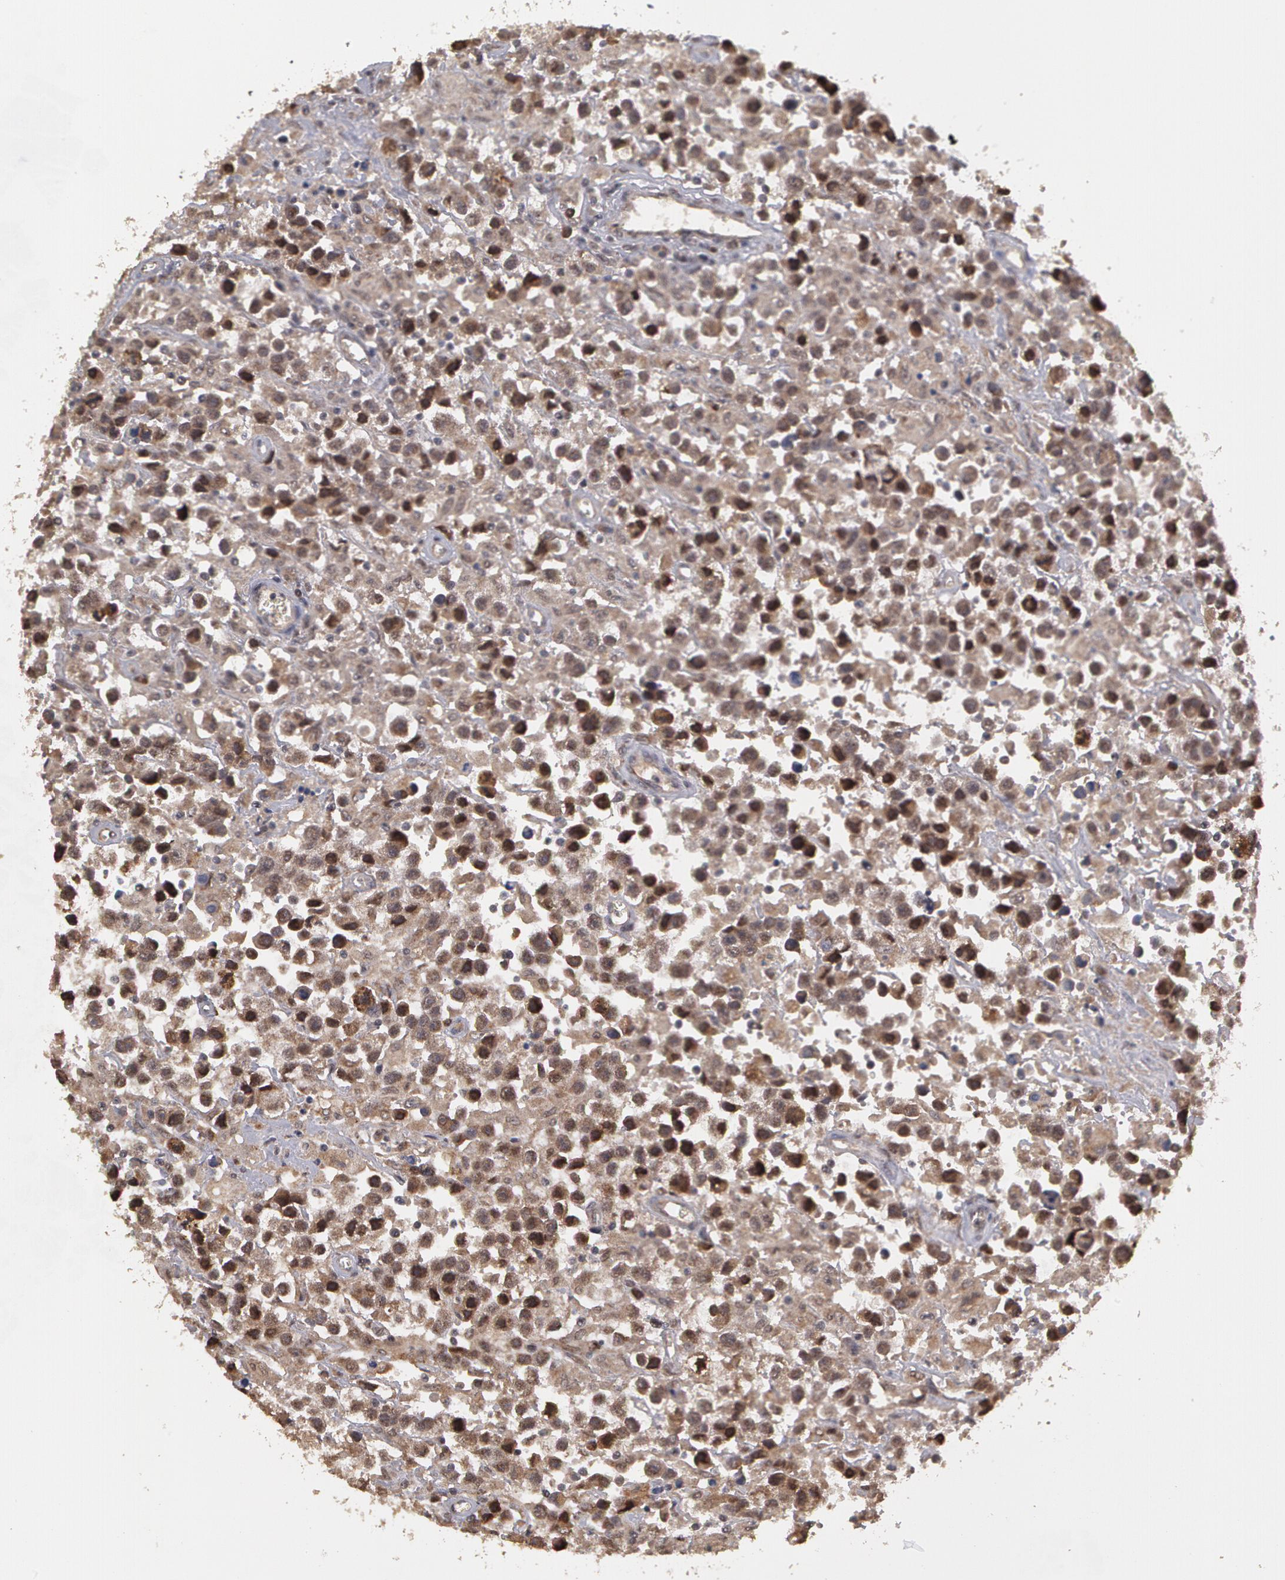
{"staining": {"intensity": "strong", "quantity": ">75%", "location": "cytoplasmic/membranous,nuclear"}, "tissue": "testis cancer", "cell_type": "Tumor cells", "image_type": "cancer", "snomed": [{"axis": "morphology", "description": "Seminoma, NOS"}, {"axis": "topography", "description": "Testis"}], "caption": "Strong cytoplasmic/membranous and nuclear staining is identified in about >75% of tumor cells in testis cancer. (DAB (3,3'-diaminobenzidine) IHC, brown staining for protein, blue staining for nuclei).", "gene": "GLIS1", "patient": {"sex": "male", "age": 43}}